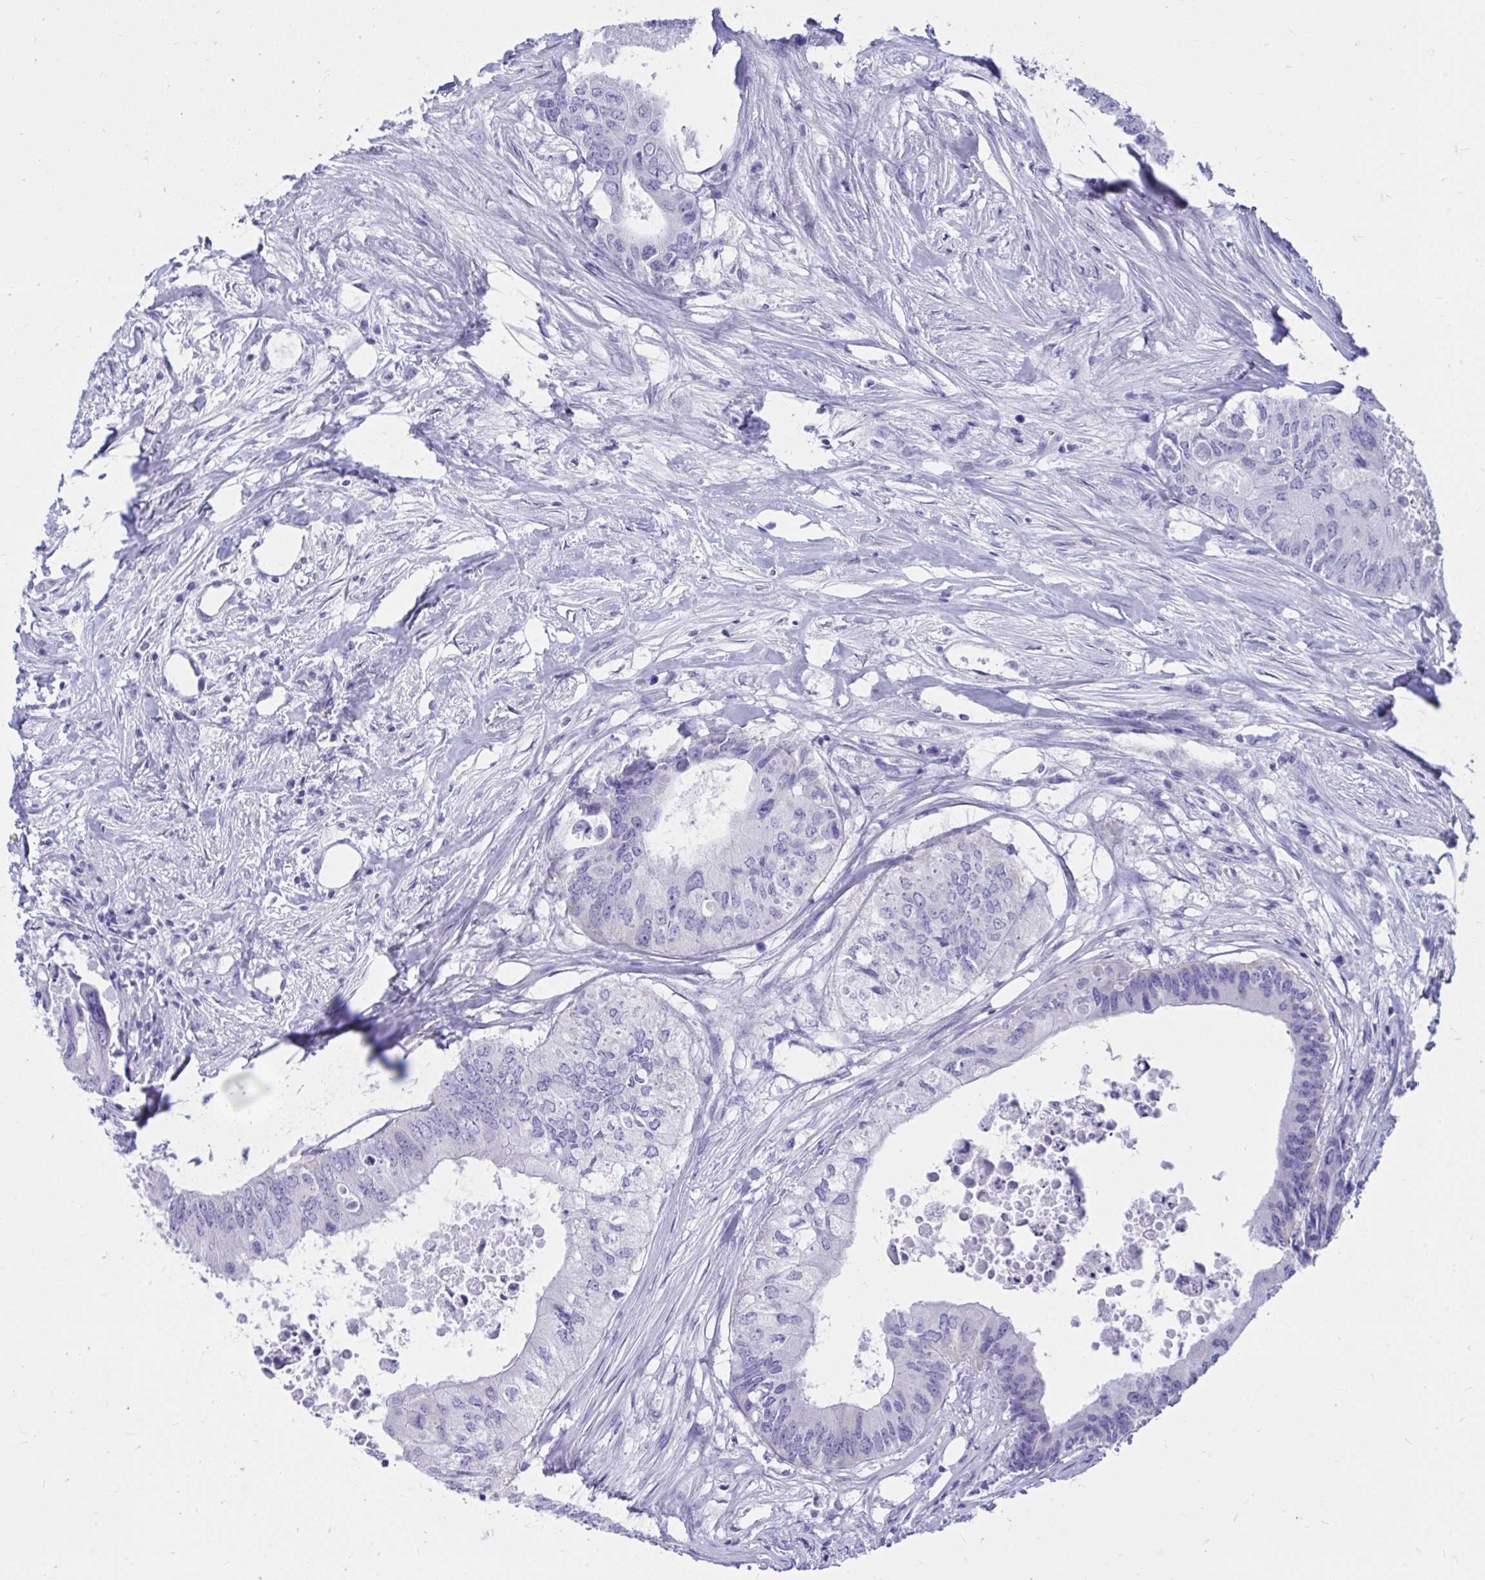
{"staining": {"intensity": "negative", "quantity": "none", "location": "none"}, "tissue": "colorectal cancer", "cell_type": "Tumor cells", "image_type": "cancer", "snomed": [{"axis": "morphology", "description": "Adenocarcinoma, NOS"}, {"axis": "topography", "description": "Colon"}], "caption": "Immunohistochemistry micrograph of neoplastic tissue: colorectal cancer stained with DAB (3,3'-diaminobenzidine) displays no significant protein staining in tumor cells.", "gene": "SHISA8", "patient": {"sex": "male", "age": 71}}